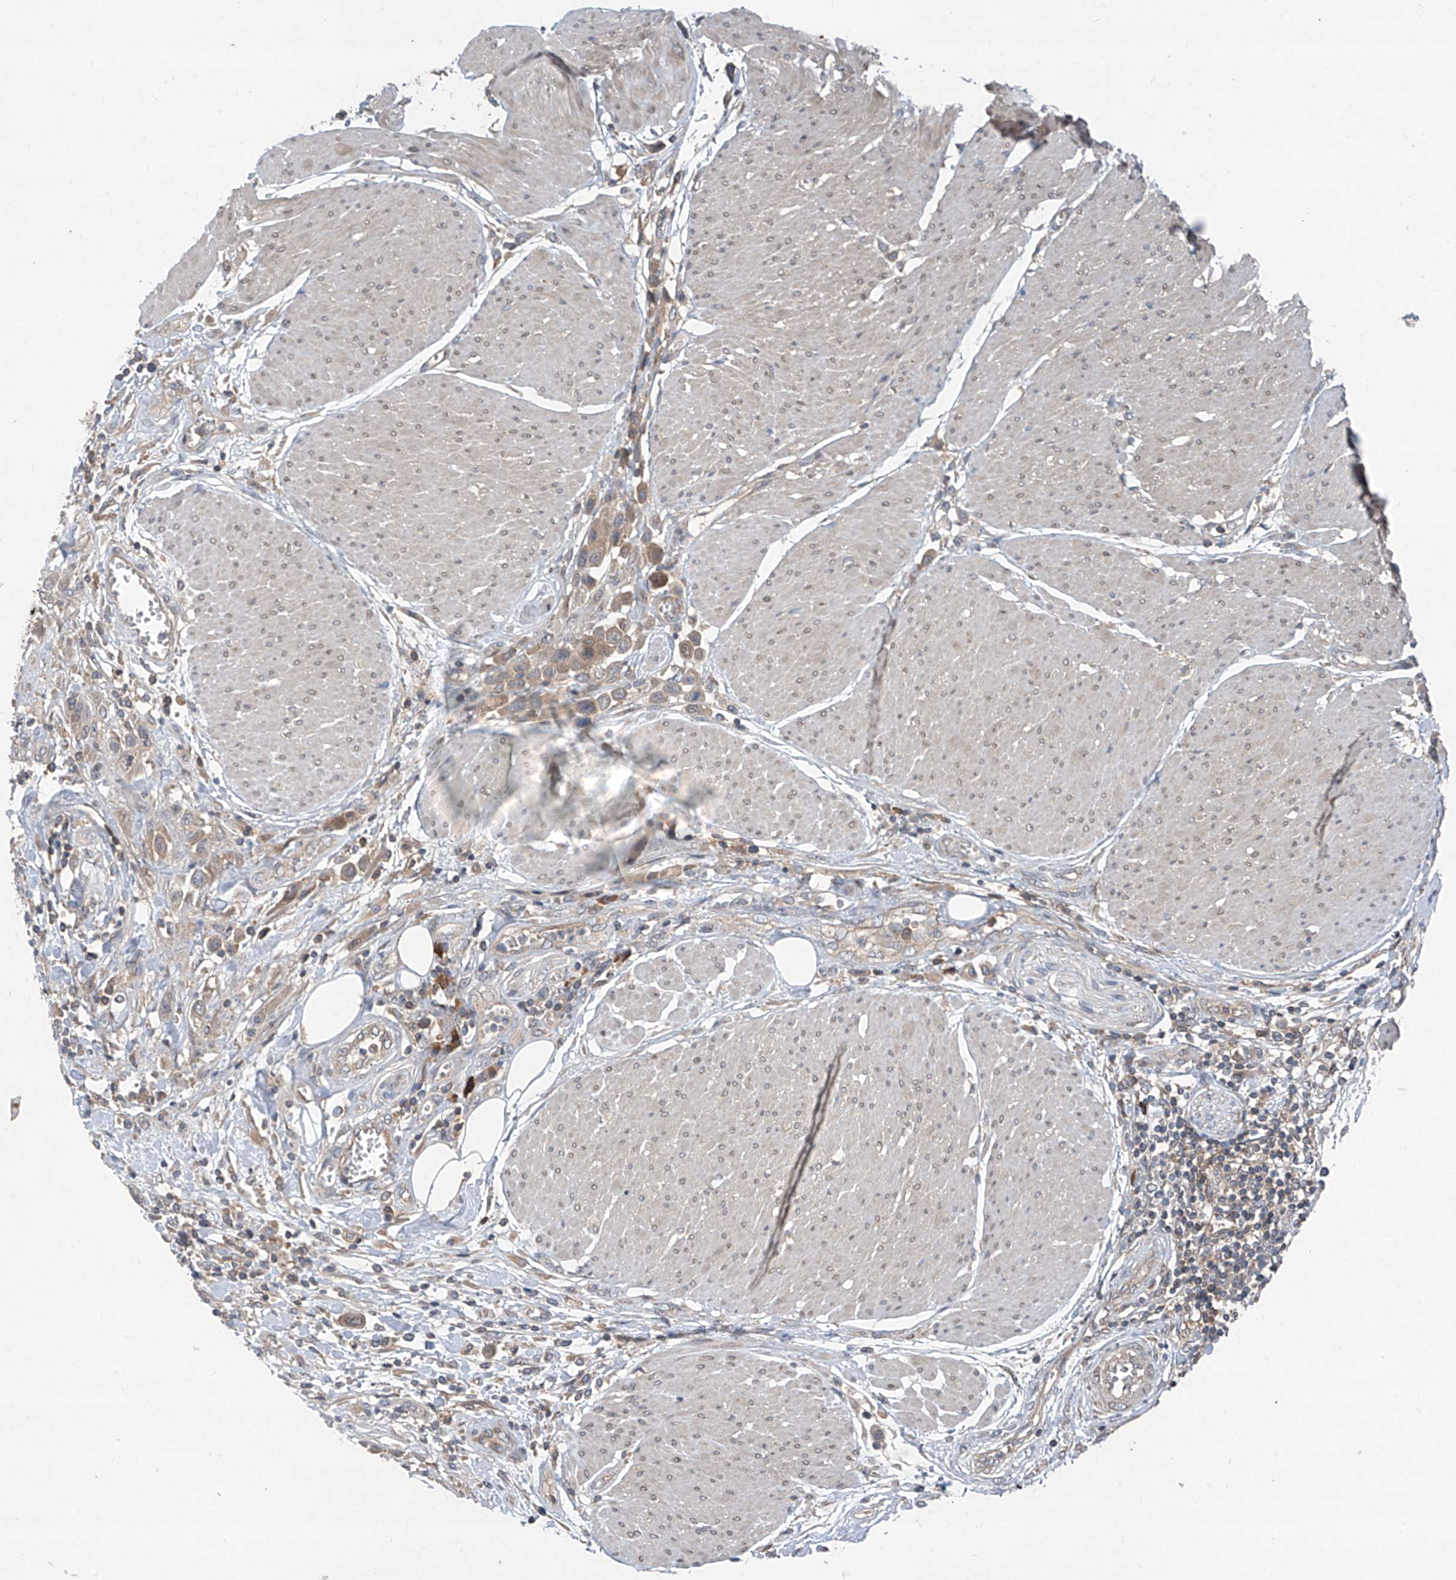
{"staining": {"intensity": "weak", "quantity": "25%-75%", "location": "cytoplasmic/membranous"}, "tissue": "urothelial cancer", "cell_type": "Tumor cells", "image_type": "cancer", "snomed": [{"axis": "morphology", "description": "Urothelial carcinoma, High grade"}, {"axis": "topography", "description": "Urinary bladder"}], "caption": "High-power microscopy captured an IHC micrograph of urothelial cancer, revealing weak cytoplasmic/membranous expression in about 25%-75% of tumor cells. (IHC, brightfield microscopy, high magnification).", "gene": "FOXRED2", "patient": {"sex": "male", "age": 50}}